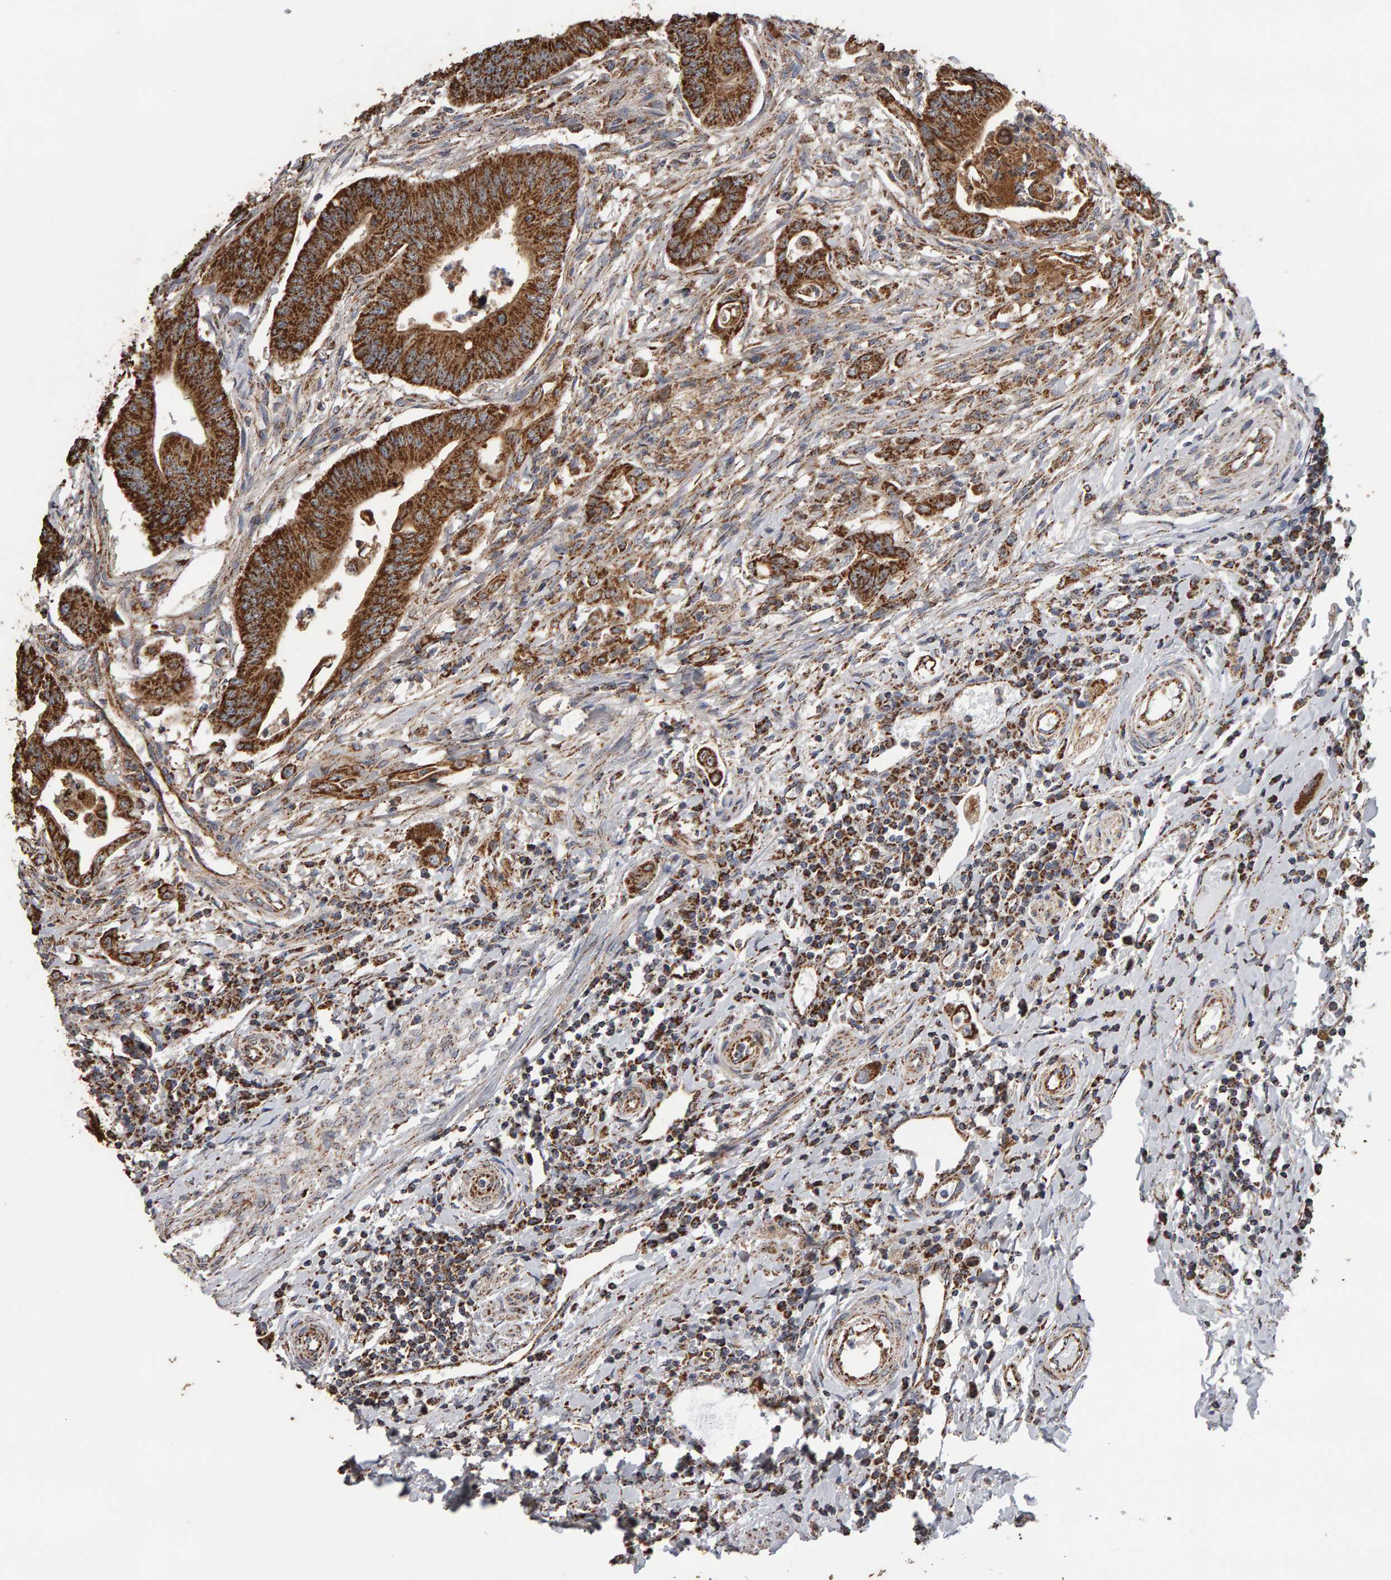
{"staining": {"intensity": "strong", "quantity": ">75%", "location": "cytoplasmic/membranous"}, "tissue": "colorectal cancer", "cell_type": "Tumor cells", "image_type": "cancer", "snomed": [{"axis": "morphology", "description": "Adenoma, NOS"}, {"axis": "morphology", "description": "Adenocarcinoma, NOS"}, {"axis": "topography", "description": "Colon"}], "caption": "Tumor cells display high levels of strong cytoplasmic/membranous staining in approximately >75% of cells in colorectal adenoma.", "gene": "TOM1L1", "patient": {"sex": "male", "age": 79}}